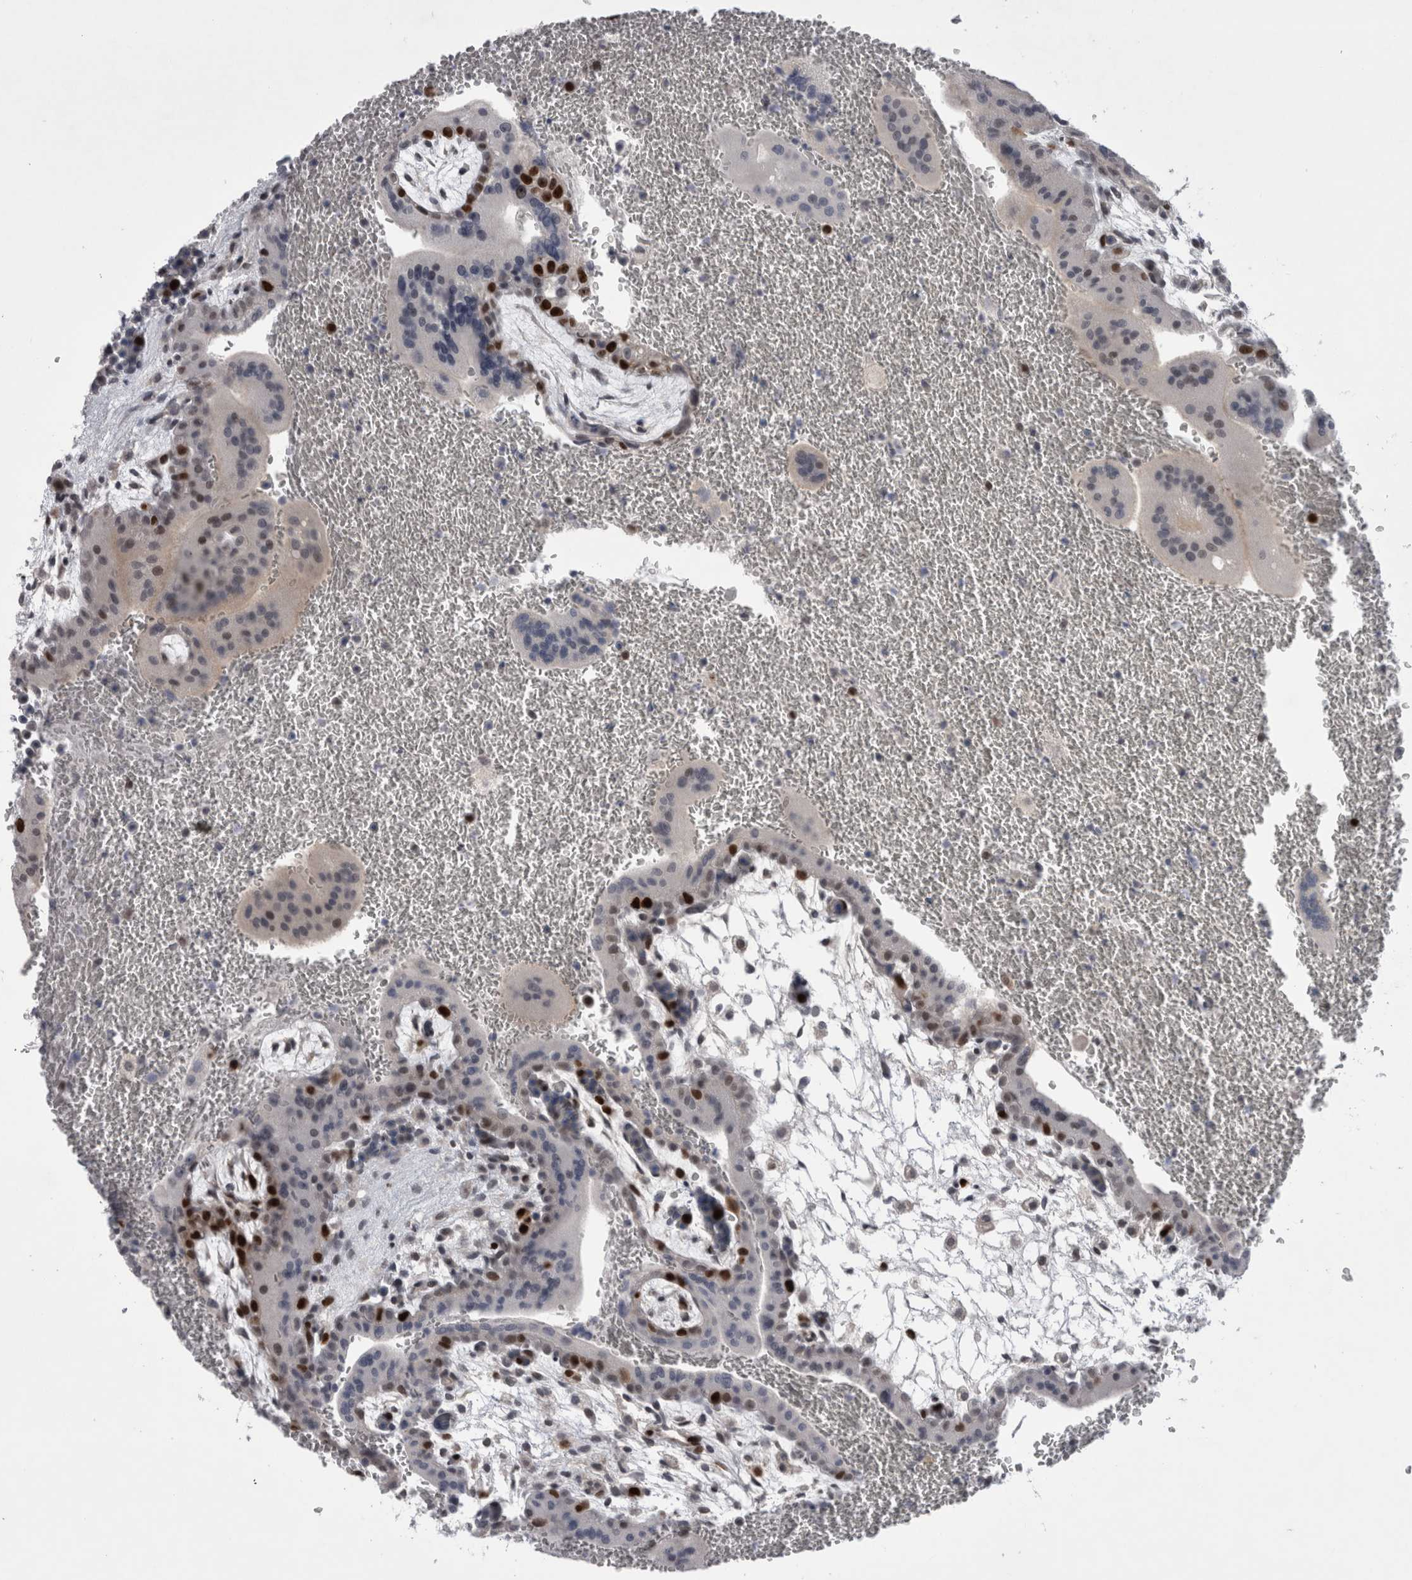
{"staining": {"intensity": "strong", "quantity": "<25%", "location": "nuclear"}, "tissue": "placenta", "cell_type": "Trophoblastic cells", "image_type": "normal", "snomed": [{"axis": "morphology", "description": "Normal tissue, NOS"}, {"axis": "topography", "description": "Placenta"}], "caption": "A brown stain shows strong nuclear staining of a protein in trophoblastic cells of normal placenta.", "gene": "KIF18B", "patient": {"sex": "female", "age": 35}}